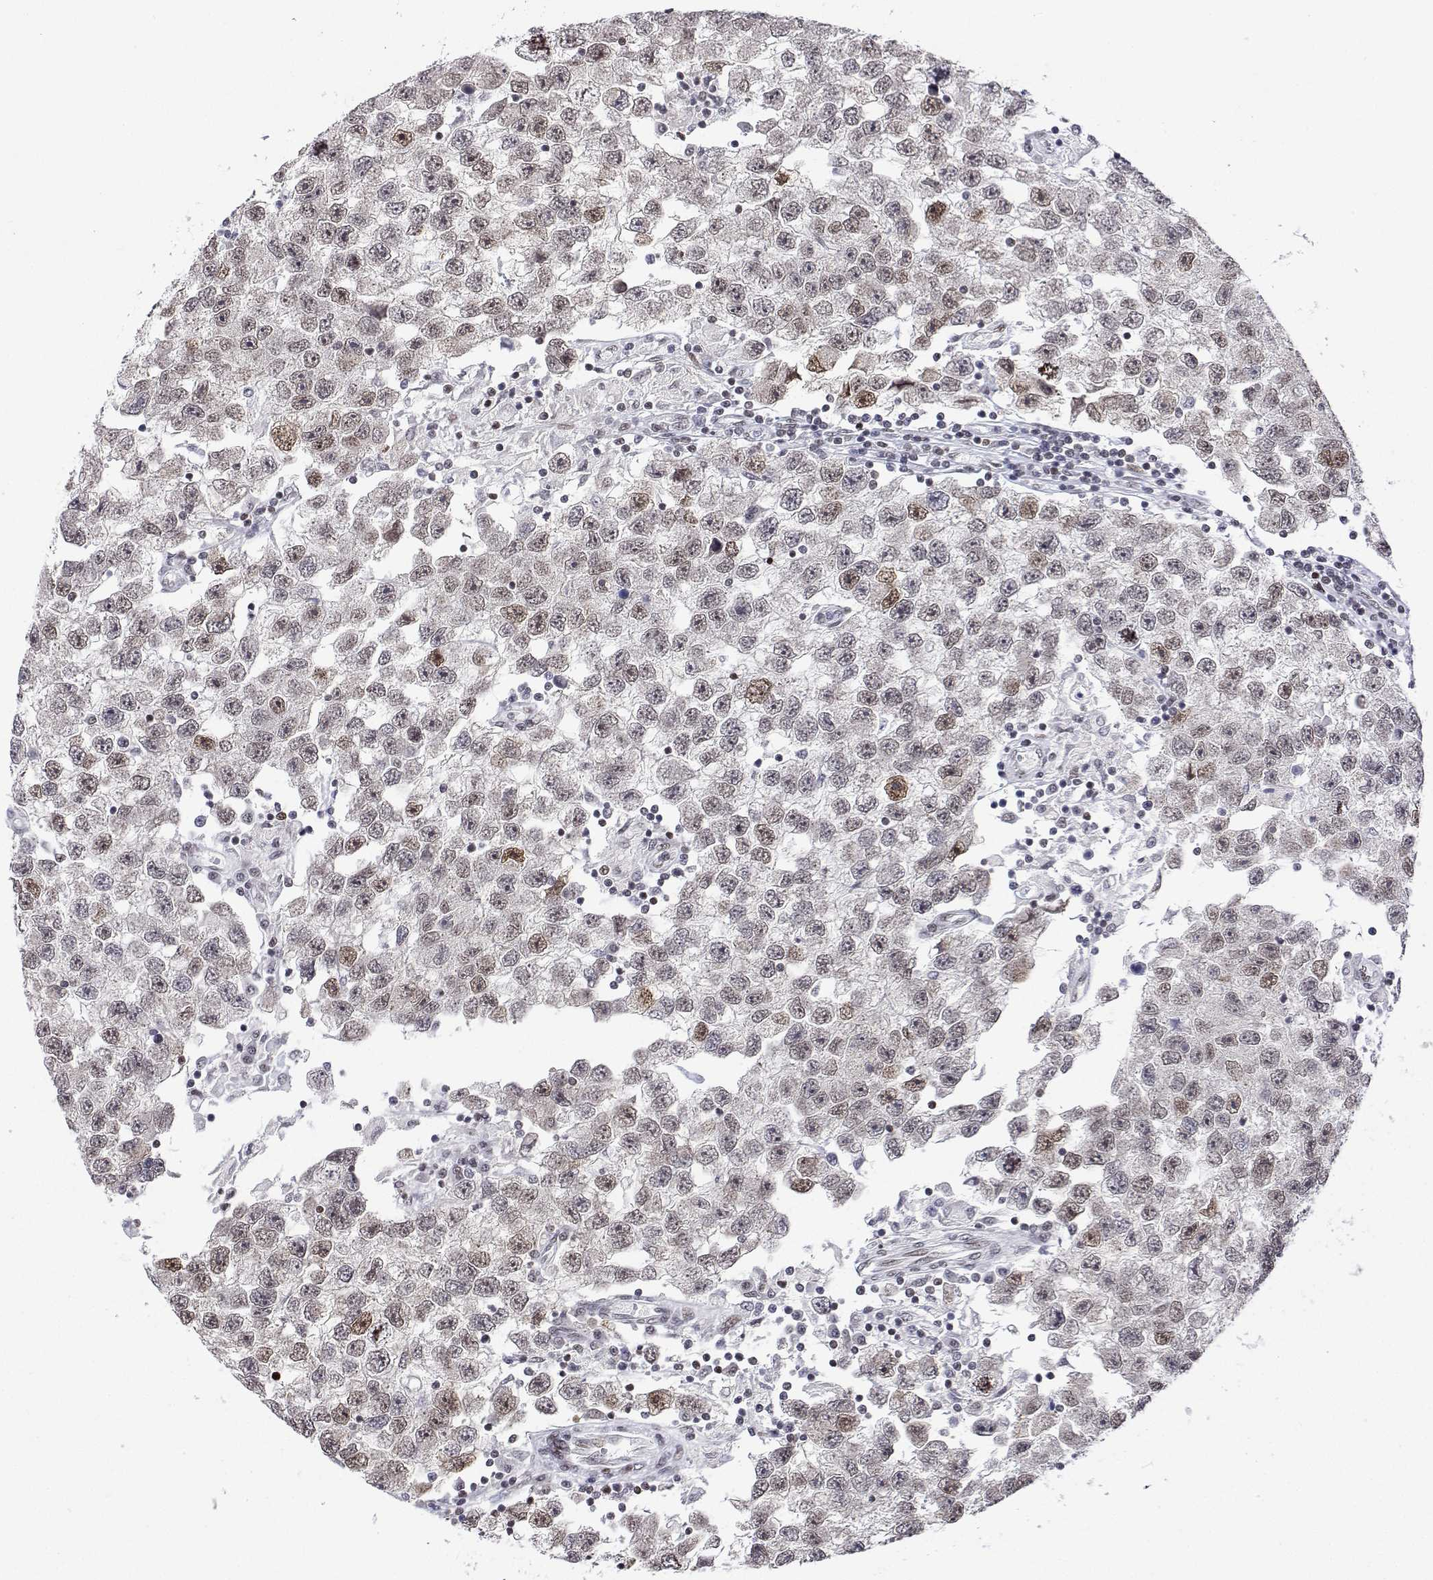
{"staining": {"intensity": "moderate", "quantity": "25%-75%", "location": "nuclear"}, "tissue": "testis cancer", "cell_type": "Tumor cells", "image_type": "cancer", "snomed": [{"axis": "morphology", "description": "Seminoma, NOS"}, {"axis": "topography", "description": "Testis"}], "caption": "Protein expression analysis of human testis cancer (seminoma) reveals moderate nuclear staining in about 25%-75% of tumor cells. The protein is shown in brown color, while the nuclei are stained blue.", "gene": "XPC", "patient": {"sex": "male", "age": 26}}